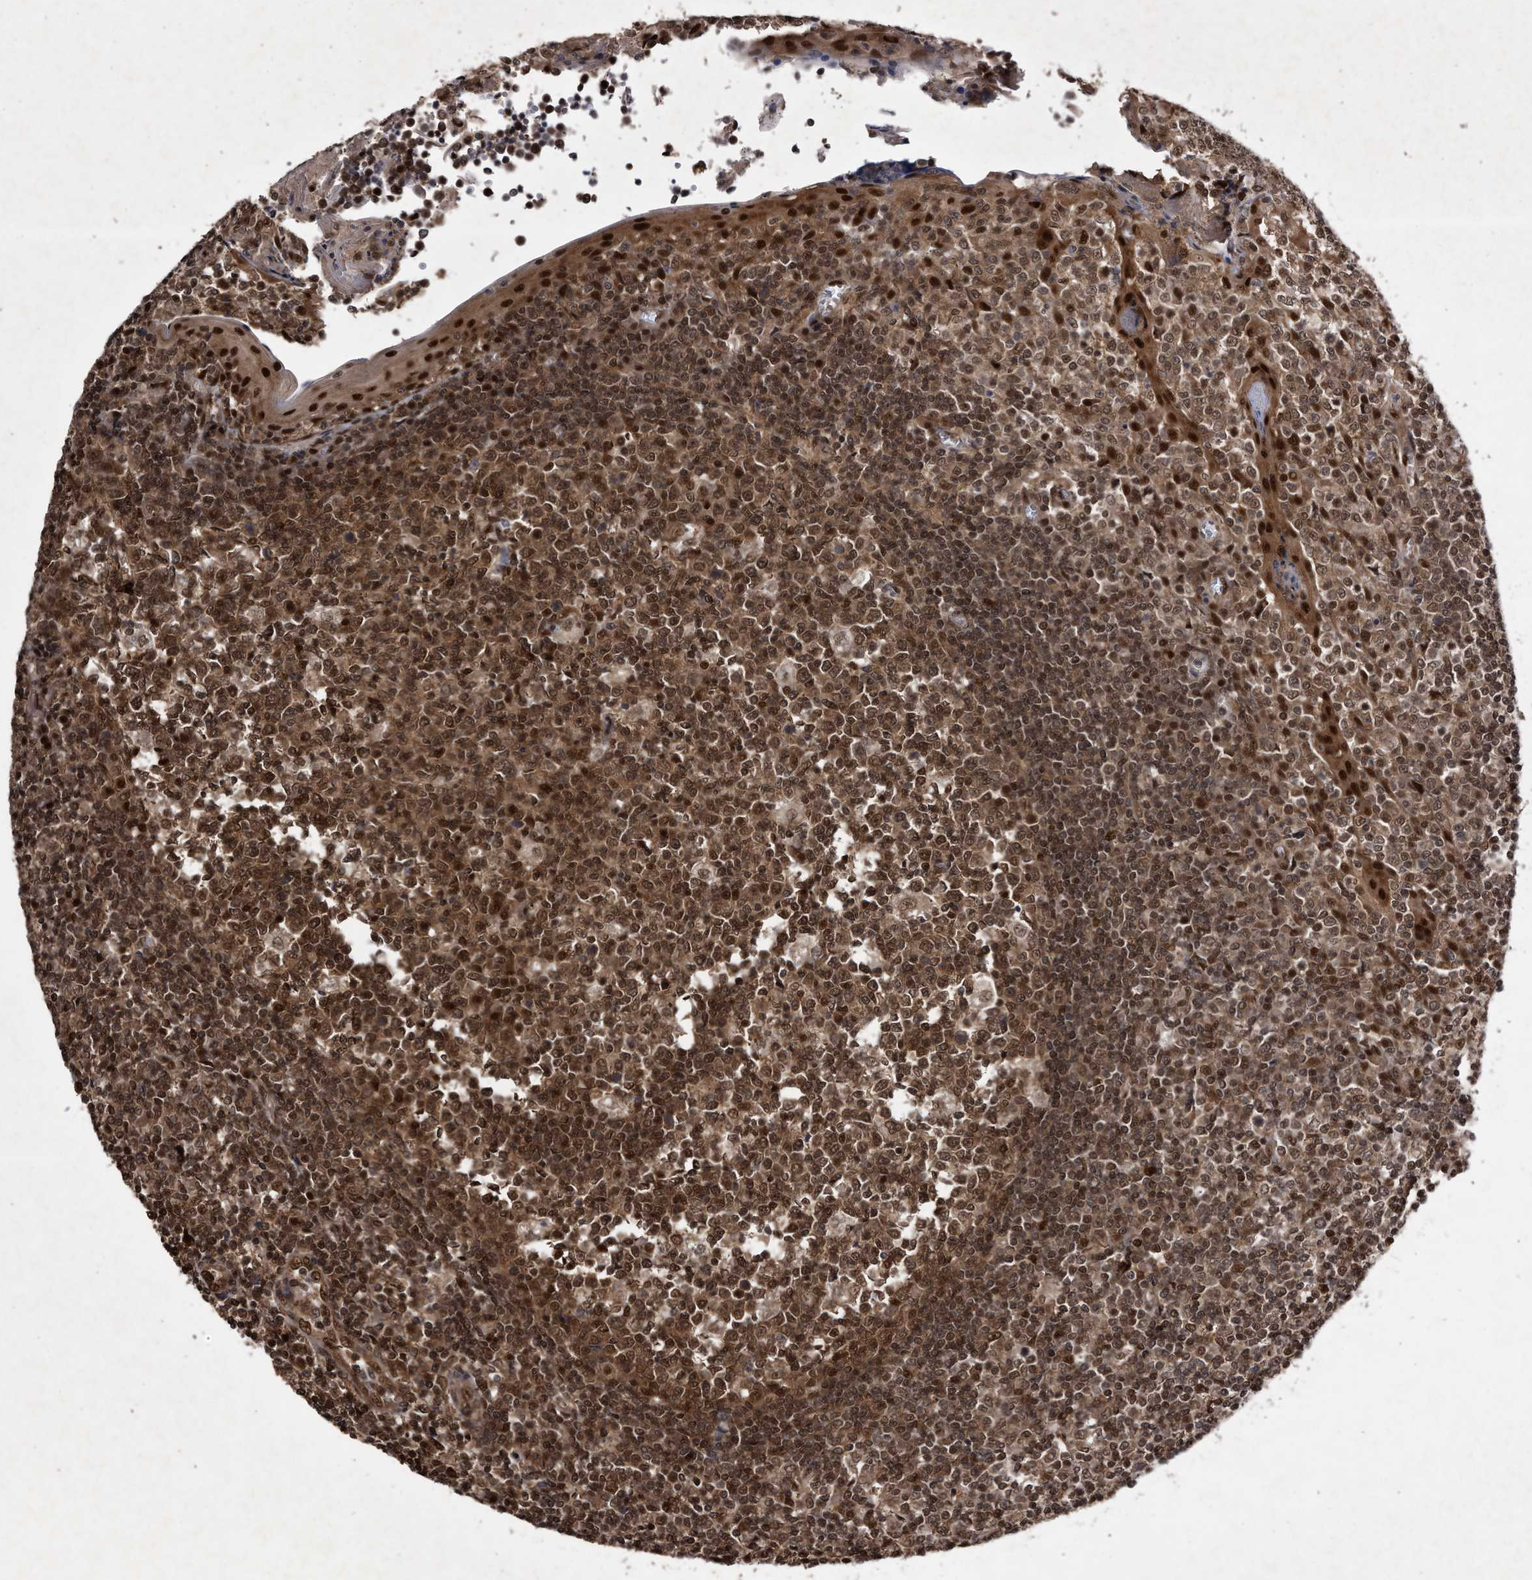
{"staining": {"intensity": "moderate", "quantity": ">75%", "location": "cytoplasmic/membranous,nuclear"}, "tissue": "tonsil", "cell_type": "Germinal center cells", "image_type": "normal", "snomed": [{"axis": "morphology", "description": "Normal tissue, NOS"}, {"axis": "topography", "description": "Tonsil"}], "caption": "Immunohistochemical staining of benign human tonsil reveals >75% levels of moderate cytoplasmic/membranous,nuclear protein staining in approximately >75% of germinal center cells.", "gene": "RAD23B", "patient": {"sex": "female", "age": 19}}